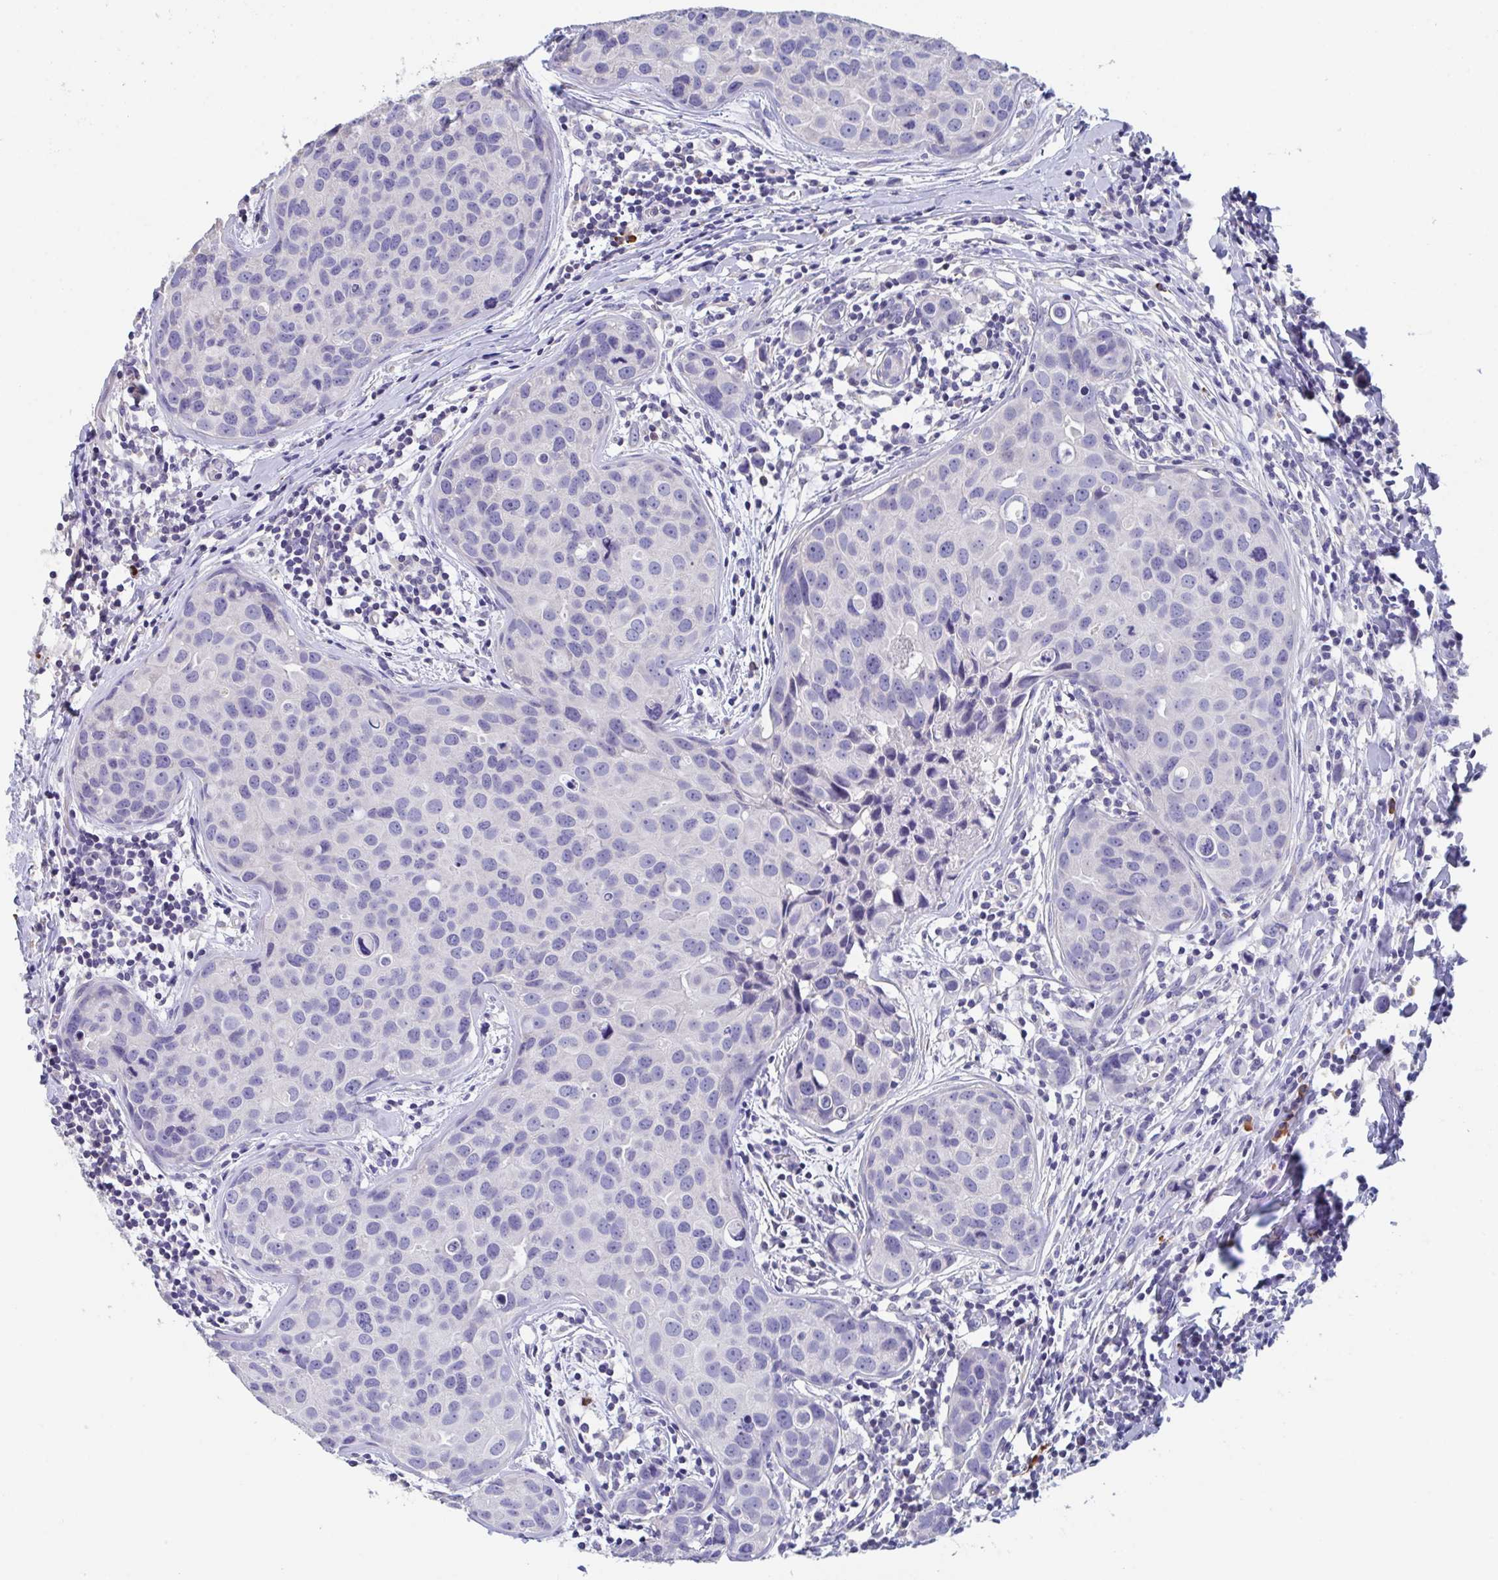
{"staining": {"intensity": "negative", "quantity": "none", "location": "none"}, "tissue": "breast cancer", "cell_type": "Tumor cells", "image_type": "cancer", "snomed": [{"axis": "morphology", "description": "Duct carcinoma"}, {"axis": "topography", "description": "Breast"}], "caption": "DAB (3,3'-diaminobenzidine) immunohistochemical staining of human breast infiltrating ductal carcinoma reveals no significant expression in tumor cells.", "gene": "LRRC58", "patient": {"sex": "female", "age": 24}}